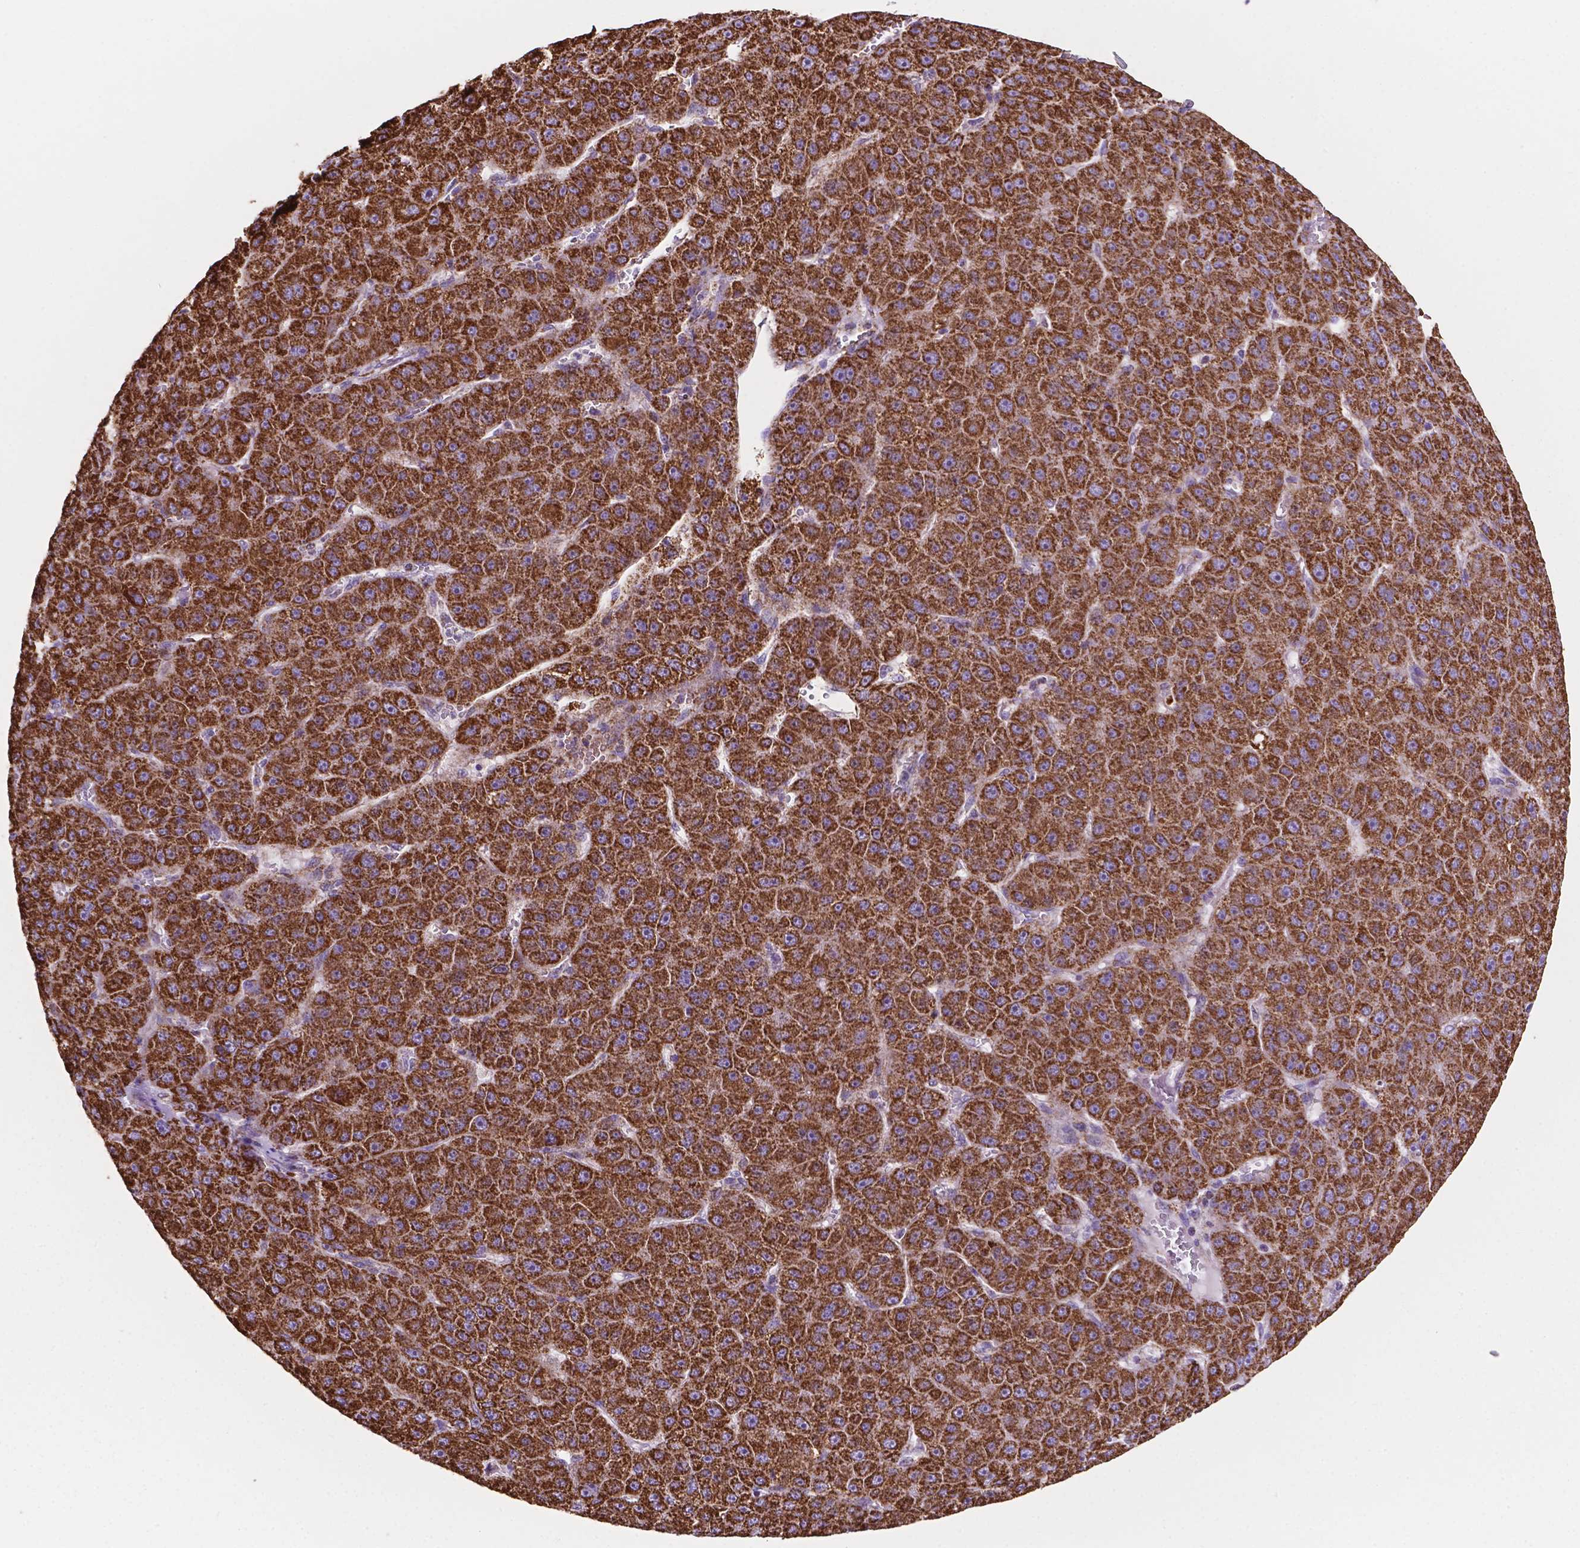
{"staining": {"intensity": "strong", "quantity": ">75%", "location": "cytoplasmic/membranous"}, "tissue": "liver cancer", "cell_type": "Tumor cells", "image_type": "cancer", "snomed": [{"axis": "morphology", "description": "Carcinoma, Hepatocellular, NOS"}, {"axis": "topography", "description": "Liver"}], "caption": "About >75% of tumor cells in human liver hepatocellular carcinoma display strong cytoplasmic/membranous protein expression as visualized by brown immunohistochemical staining.", "gene": "HSPD1", "patient": {"sex": "male", "age": 67}}